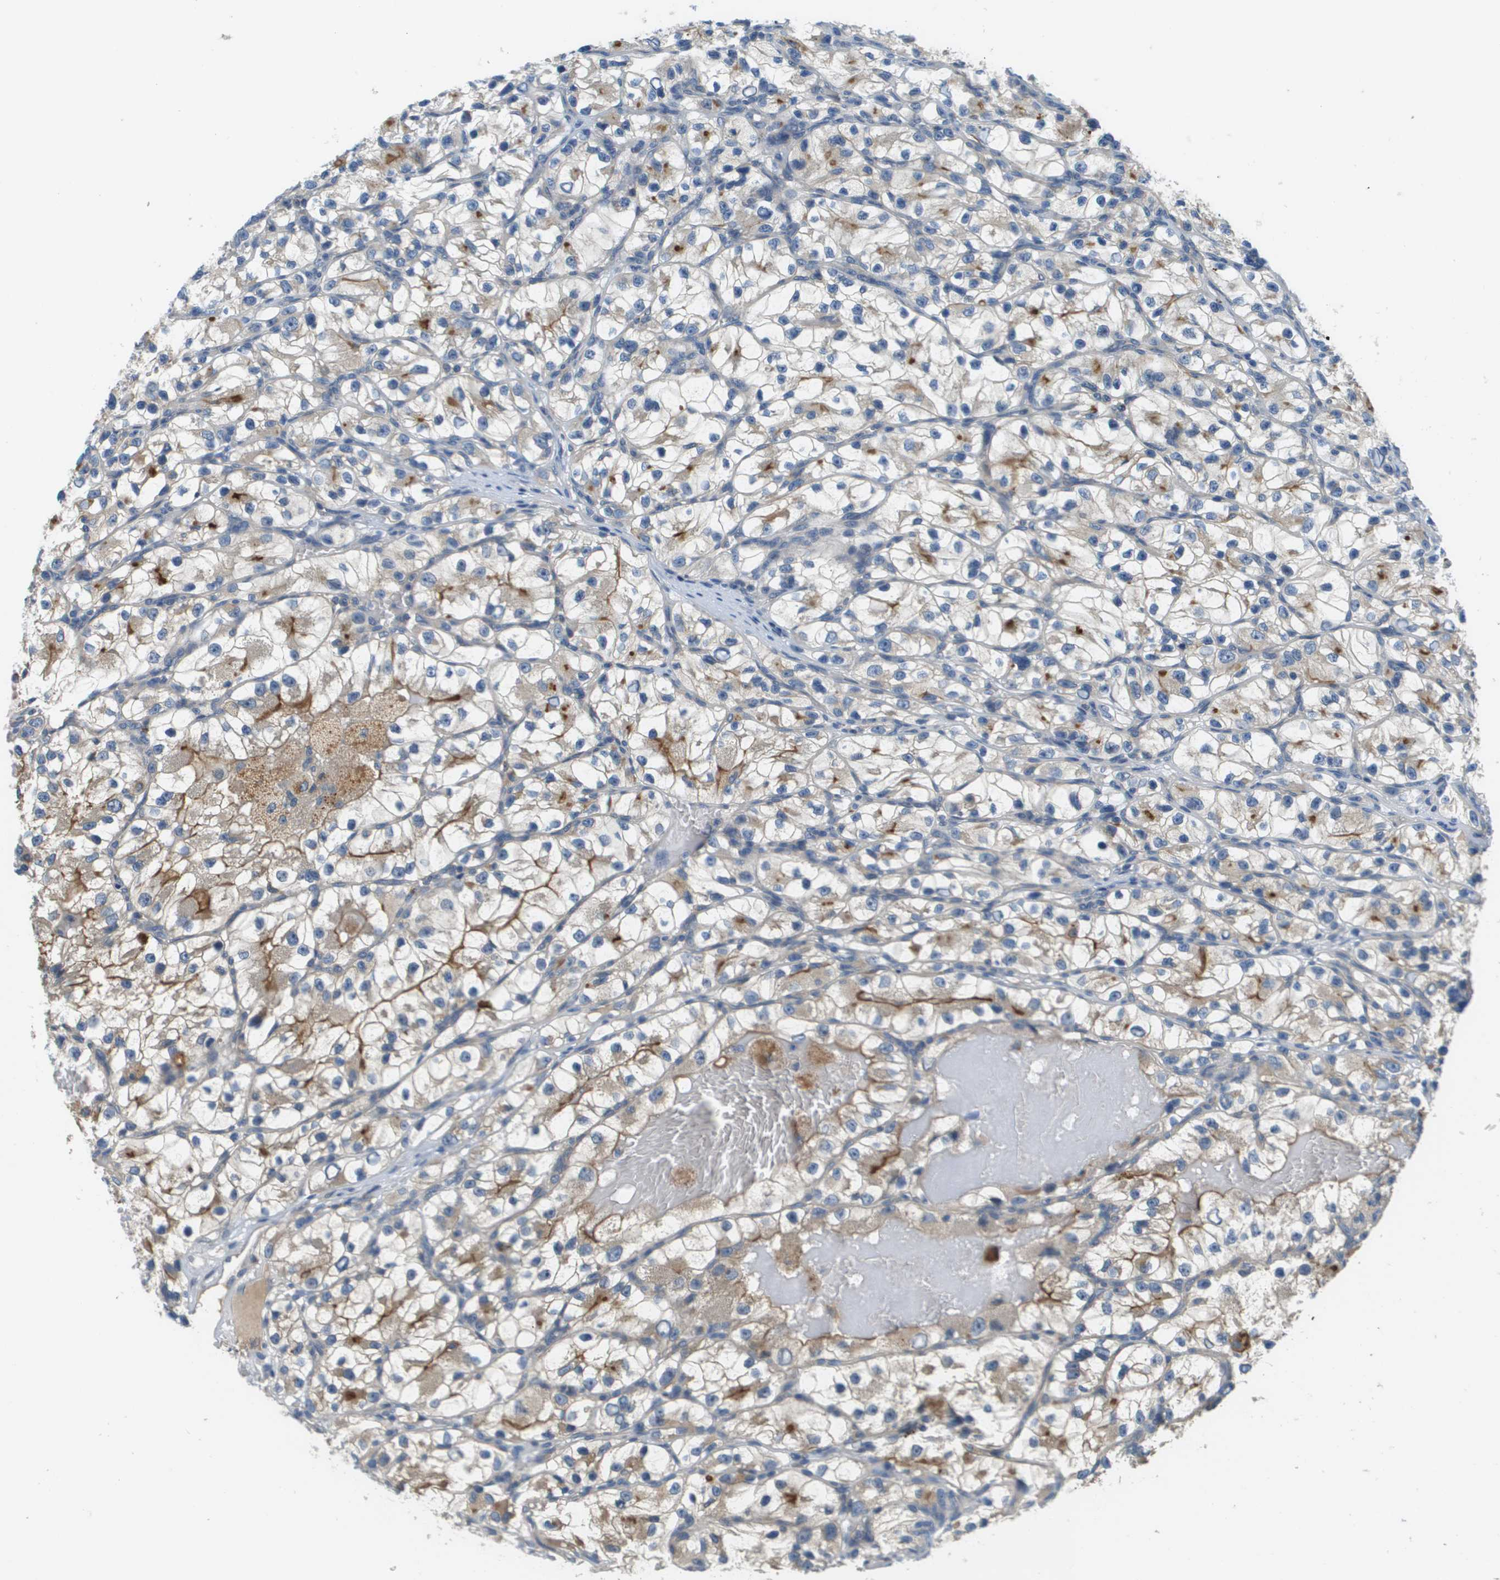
{"staining": {"intensity": "moderate", "quantity": "25%-75%", "location": "cytoplasmic/membranous"}, "tissue": "renal cancer", "cell_type": "Tumor cells", "image_type": "cancer", "snomed": [{"axis": "morphology", "description": "Adenocarcinoma, NOS"}, {"axis": "topography", "description": "Kidney"}], "caption": "Brown immunohistochemical staining in human renal cancer shows moderate cytoplasmic/membranous positivity in about 25%-75% of tumor cells.", "gene": "SLC25A20", "patient": {"sex": "female", "age": 57}}